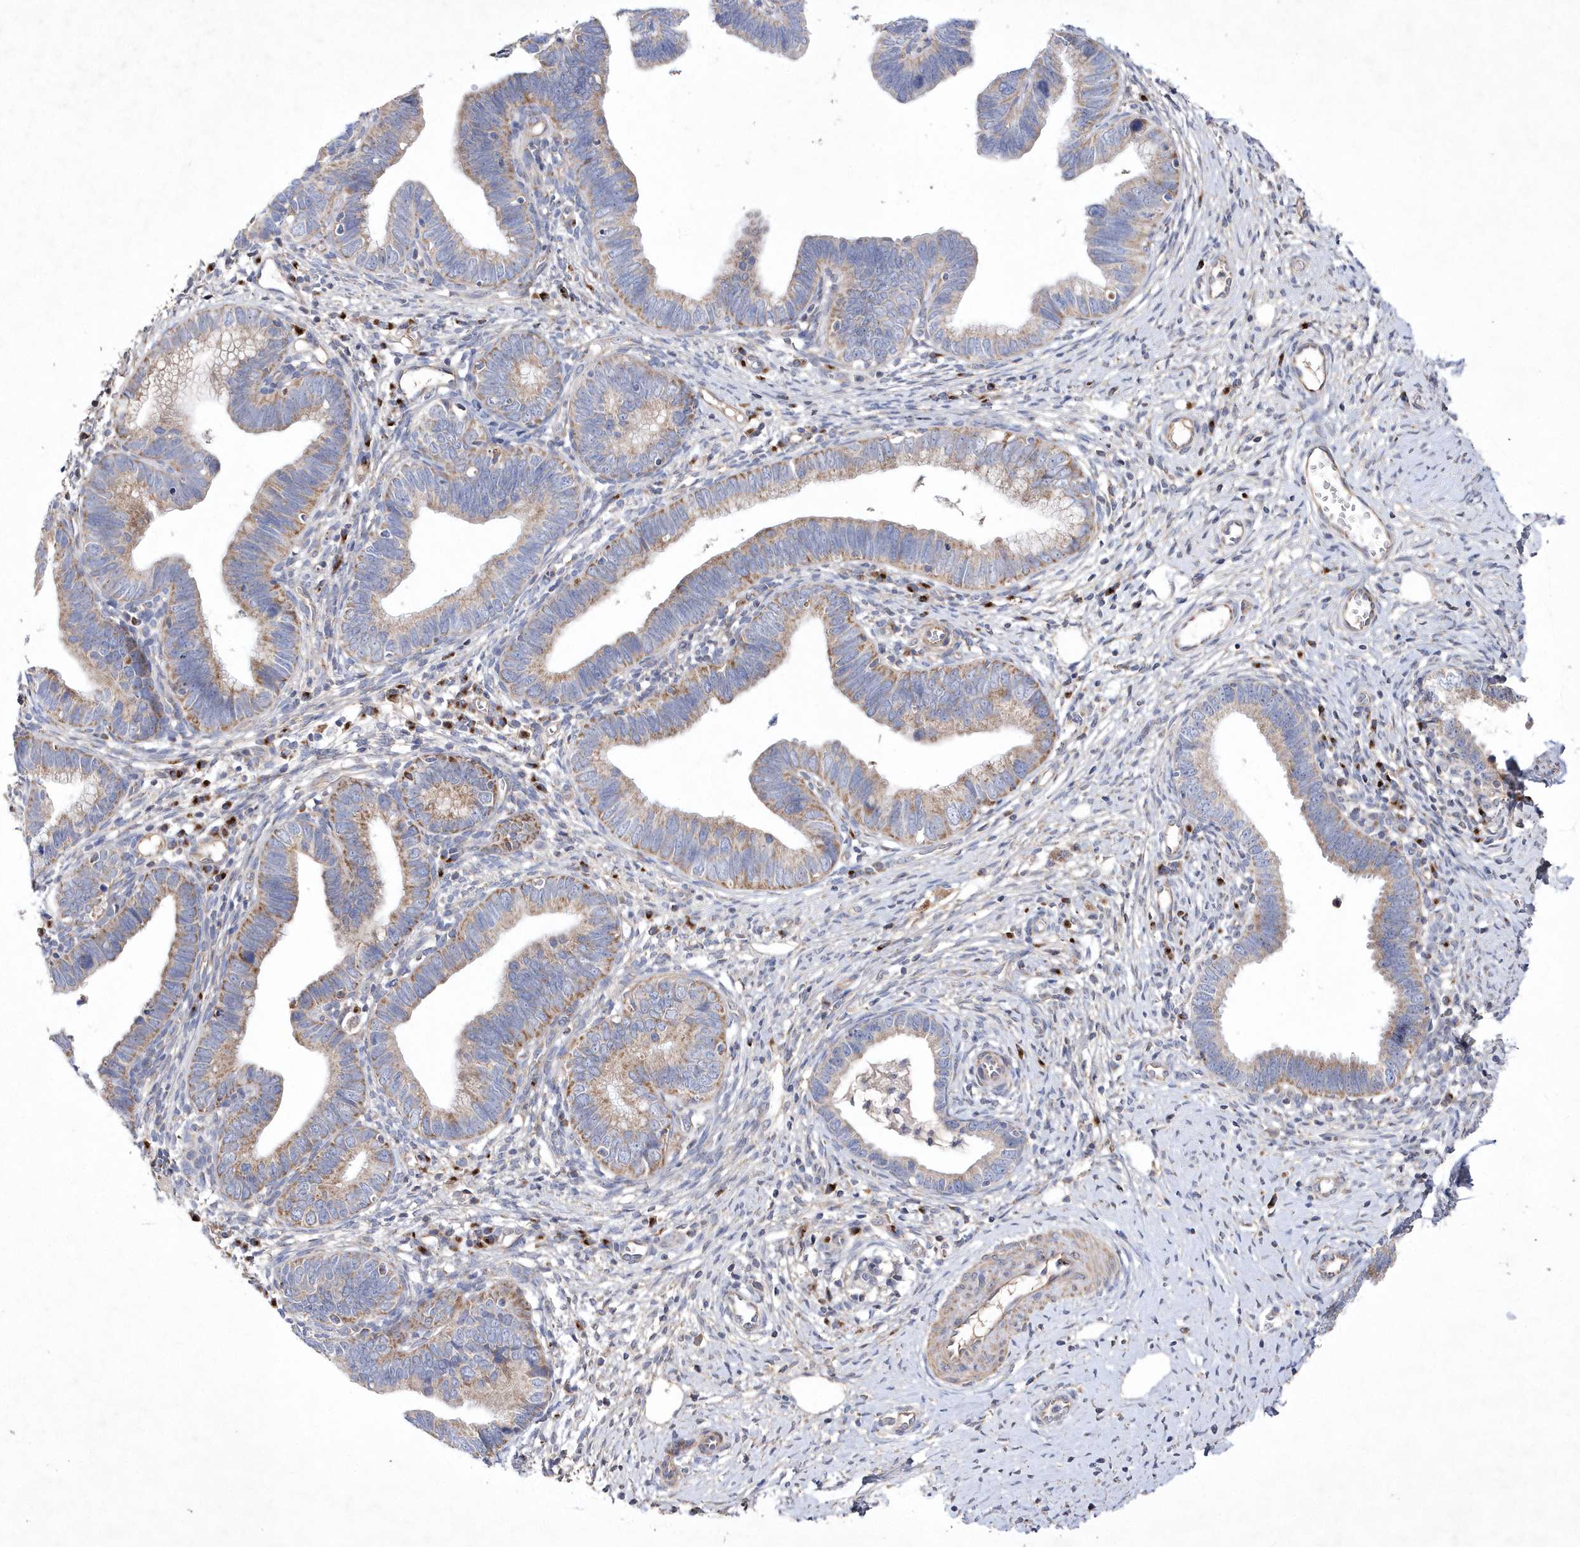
{"staining": {"intensity": "moderate", "quantity": ">75%", "location": "cytoplasmic/membranous"}, "tissue": "cervical cancer", "cell_type": "Tumor cells", "image_type": "cancer", "snomed": [{"axis": "morphology", "description": "Adenocarcinoma, NOS"}, {"axis": "topography", "description": "Cervix"}], "caption": "Immunohistochemistry (IHC) staining of adenocarcinoma (cervical), which reveals medium levels of moderate cytoplasmic/membranous positivity in about >75% of tumor cells indicating moderate cytoplasmic/membranous protein expression. The staining was performed using DAB (brown) for protein detection and nuclei were counterstained in hematoxylin (blue).", "gene": "METTL8", "patient": {"sex": "female", "age": 36}}